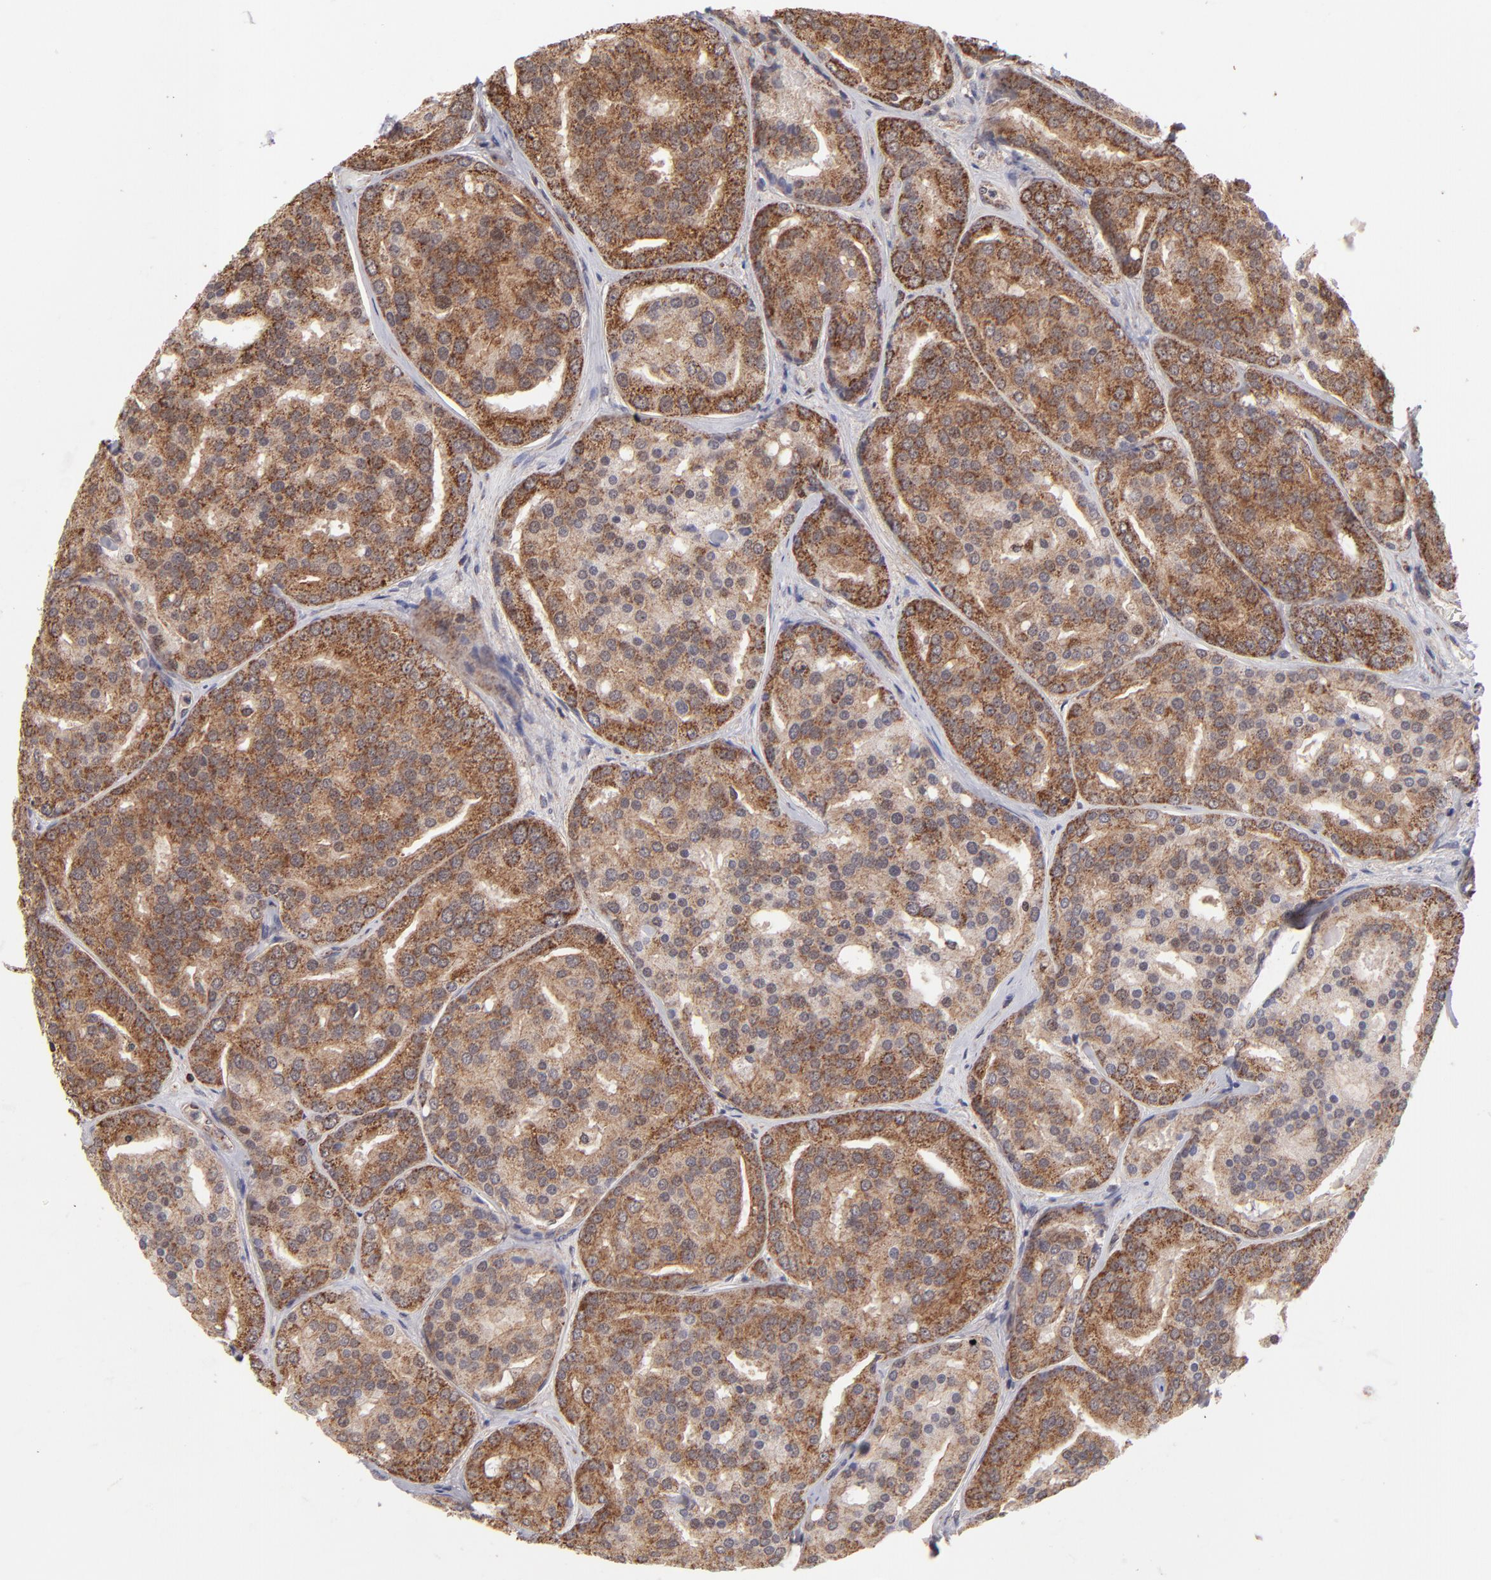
{"staining": {"intensity": "moderate", "quantity": ">75%", "location": "cytoplasmic/membranous"}, "tissue": "prostate cancer", "cell_type": "Tumor cells", "image_type": "cancer", "snomed": [{"axis": "morphology", "description": "Adenocarcinoma, High grade"}, {"axis": "topography", "description": "Prostate"}], "caption": "DAB (3,3'-diaminobenzidine) immunohistochemical staining of prostate cancer shows moderate cytoplasmic/membranous protein staining in about >75% of tumor cells.", "gene": "SLC15A1", "patient": {"sex": "male", "age": 64}}